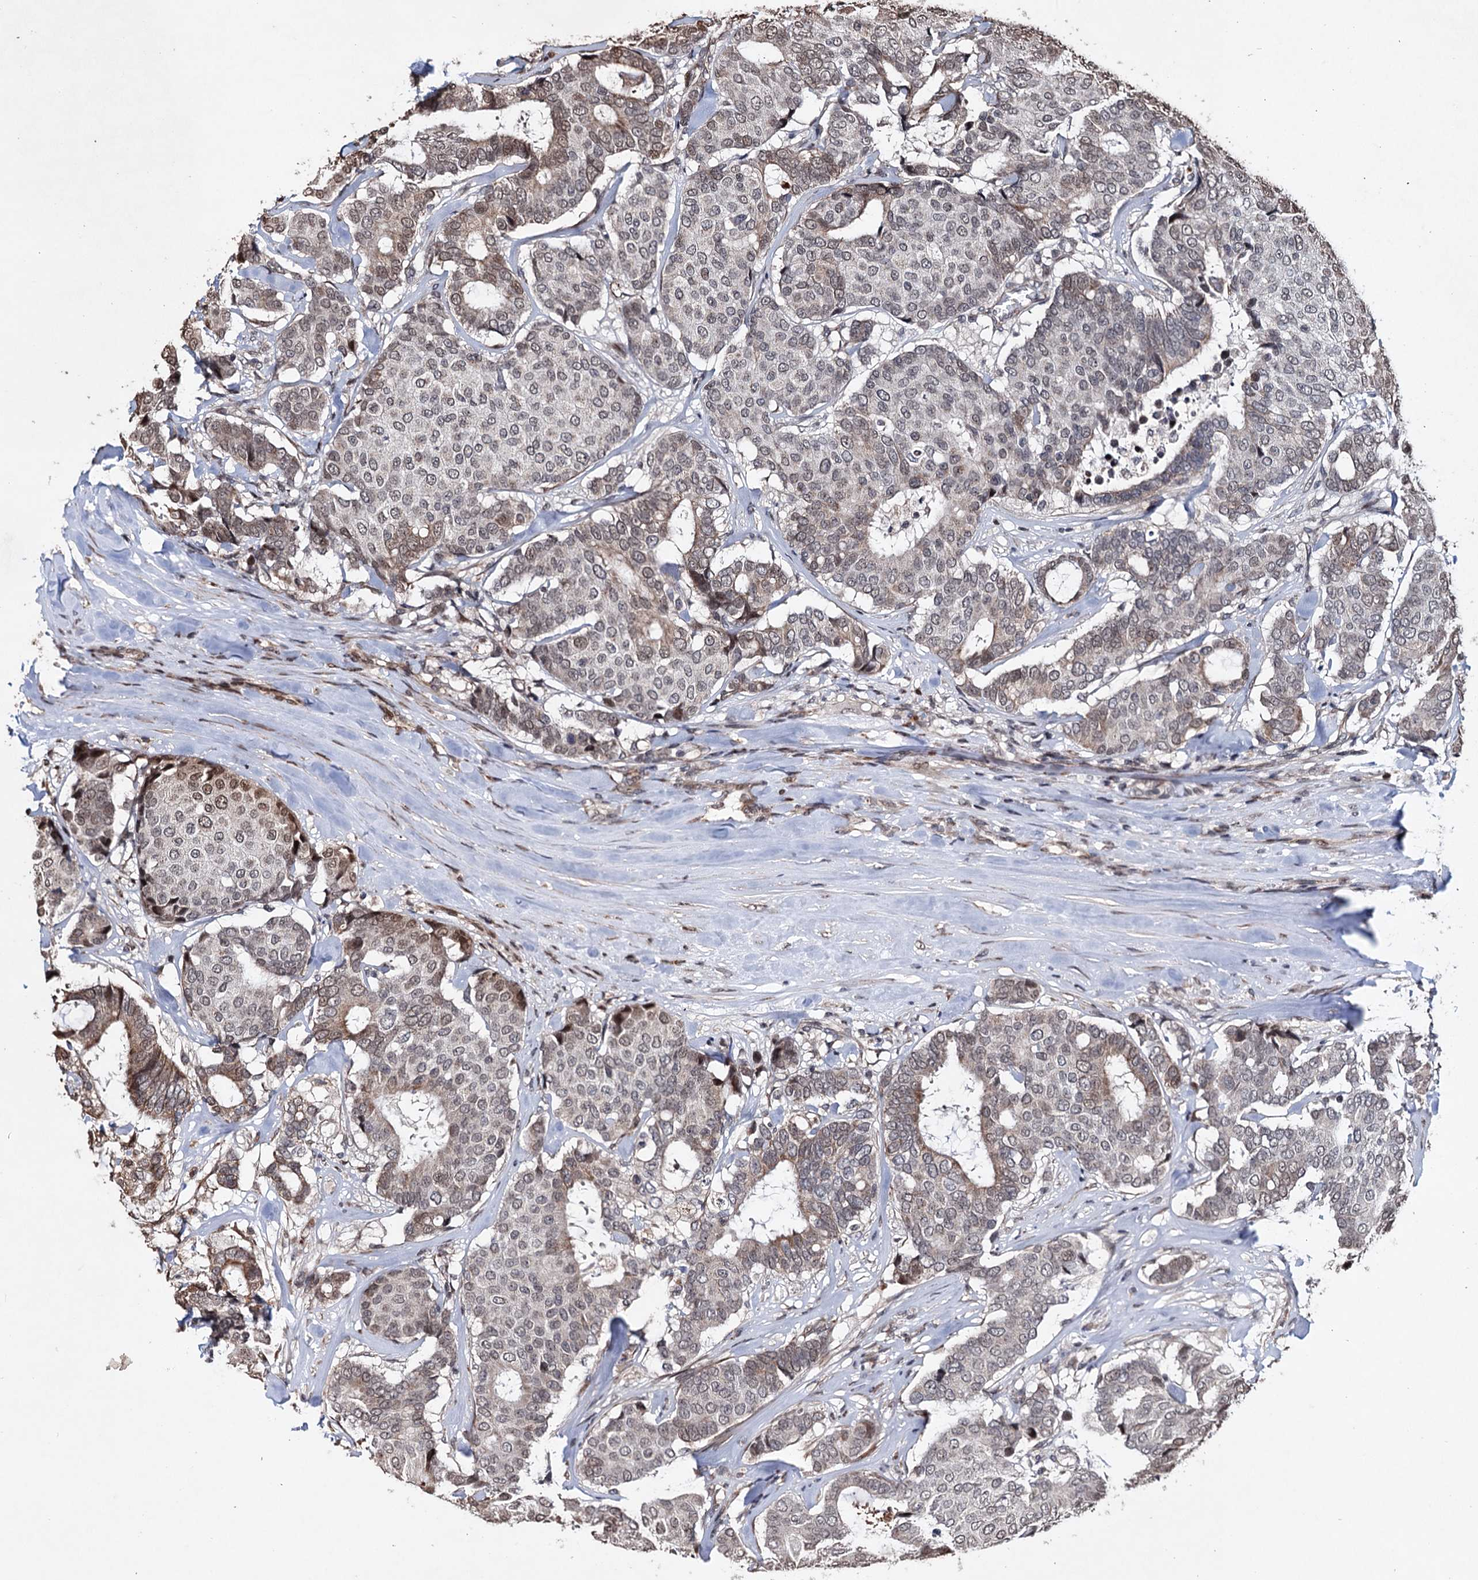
{"staining": {"intensity": "weak", "quantity": "25%-75%", "location": "cytoplasmic/membranous,nuclear"}, "tissue": "breast cancer", "cell_type": "Tumor cells", "image_type": "cancer", "snomed": [{"axis": "morphology", "description": "Duct carcinoma"}, {"axis": "topography", "description": "Breast"}], "caption": "Immunohistochemistry (IHC) of human breast cancer (intraductal carcinoma) exhibits low levels of weak cytoplasmic/membranous and nuclear staining in about 25%-75% of tumor cells.", "gene": "EYA4", "patient": {"sex": "female", "age": 75}}